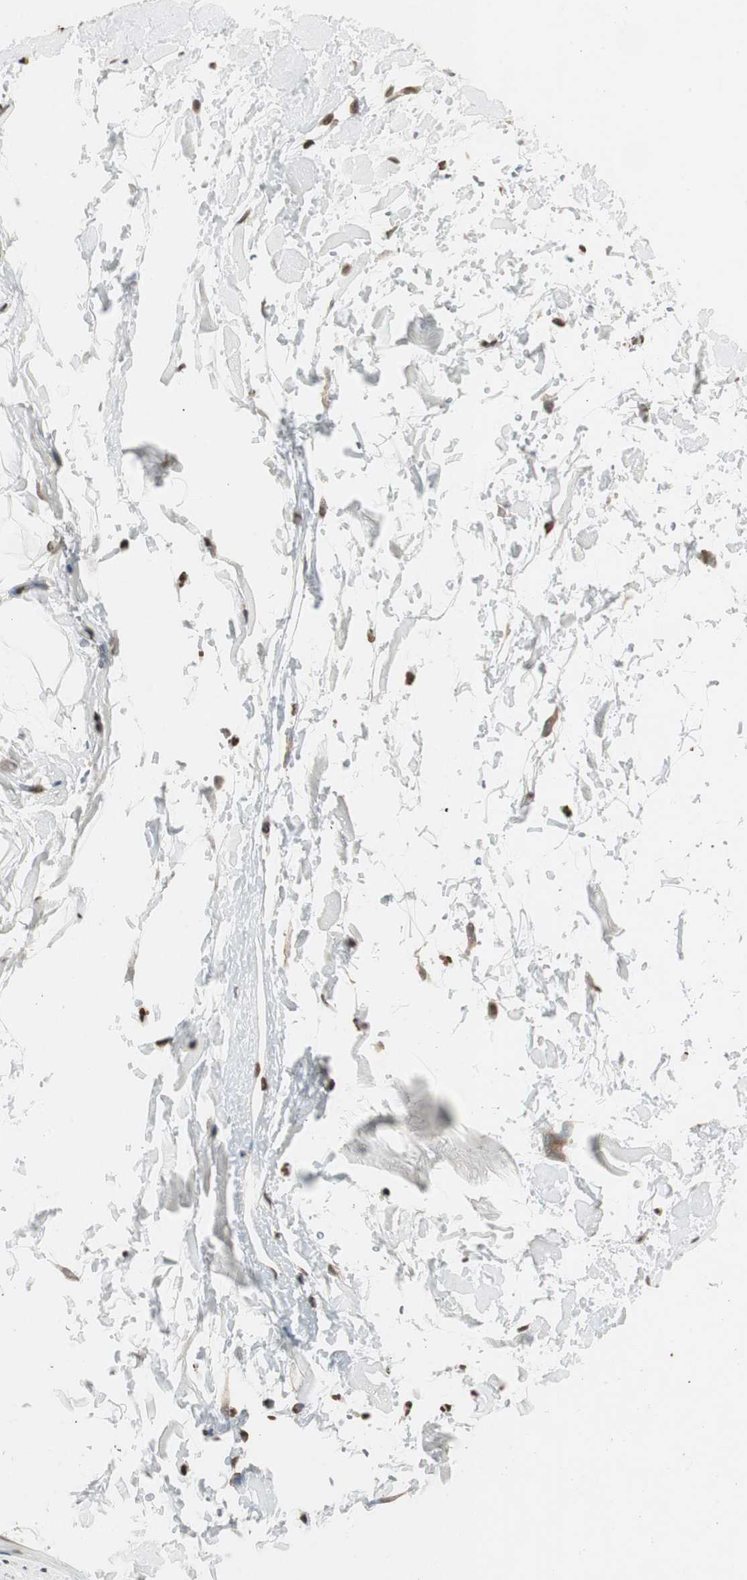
{"staining": {"intensity": "moderate", "quantity": "<25%", "location": "nuclear"}, "tissue": "adipose tissue", "cell_type": "Adipocytes", "image_type": "normal", "snomed": [{"axis": "morphology", "description": "Normal tissue, NOS"}, {"axis": "topography", "description": "Soft tissue"}], "caption": "Protein staining shows moderate nuclear staining in about <25% of adipocytes in normal adipose tissue.", "gene": "PRKG1", "patient": {"sex": "male", "age": 72}}